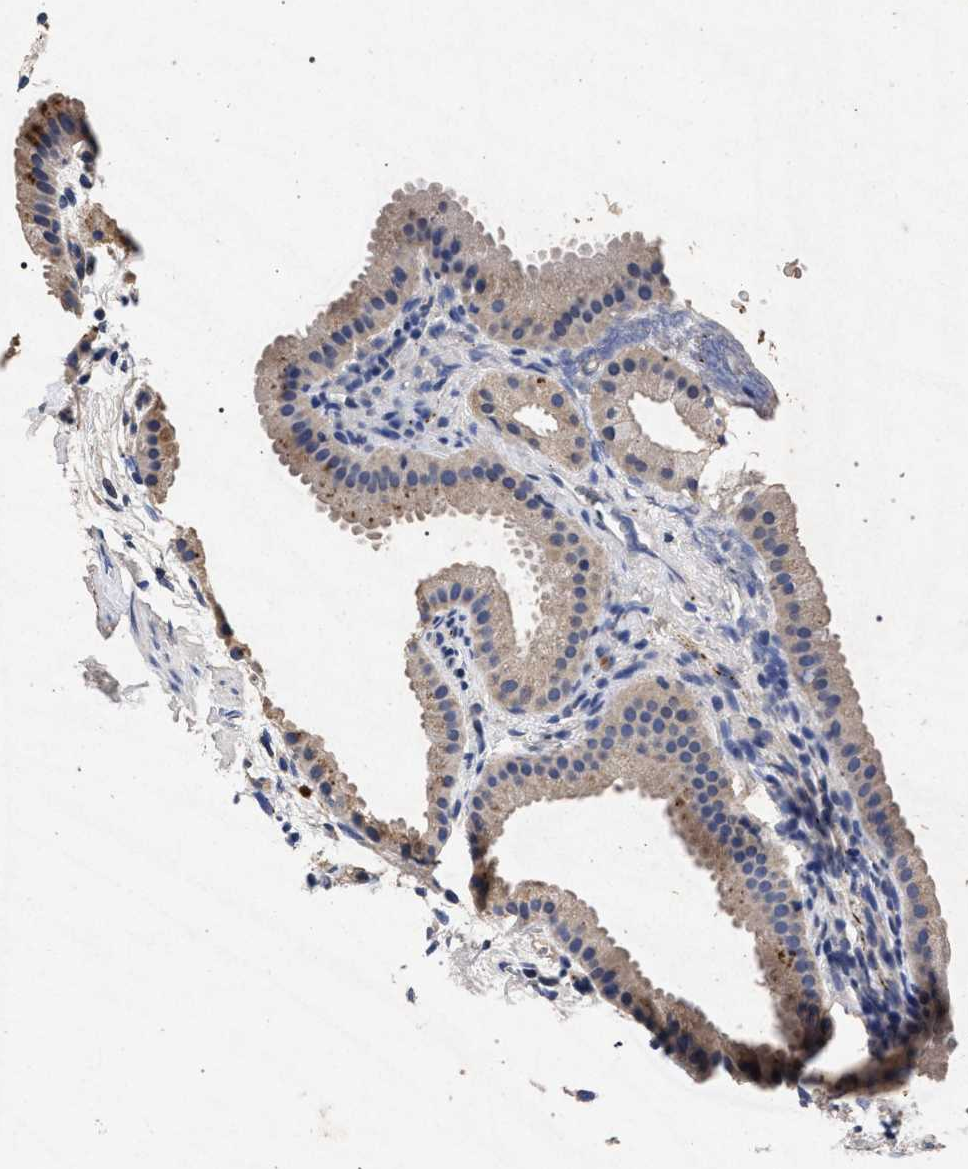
{"staining": {"intensity": "weak", "quantity": "<25%", "location": "cytoplasmic/membranous"}, "tissue": "gallbladder", "cell_type": "Glandular cells", "image_type": "normal", "snomed": [{"axis": "morphology", "description": "Normal tissue, NOS"}, {"axis": "topography", "description": "Gallbladder"}], "caption": "An image of gallbladder stained for a protein reveals no brown staining in glandular cells.", "gene": "ATP1A2", "patient": {"sex": "female", "age": 64}}